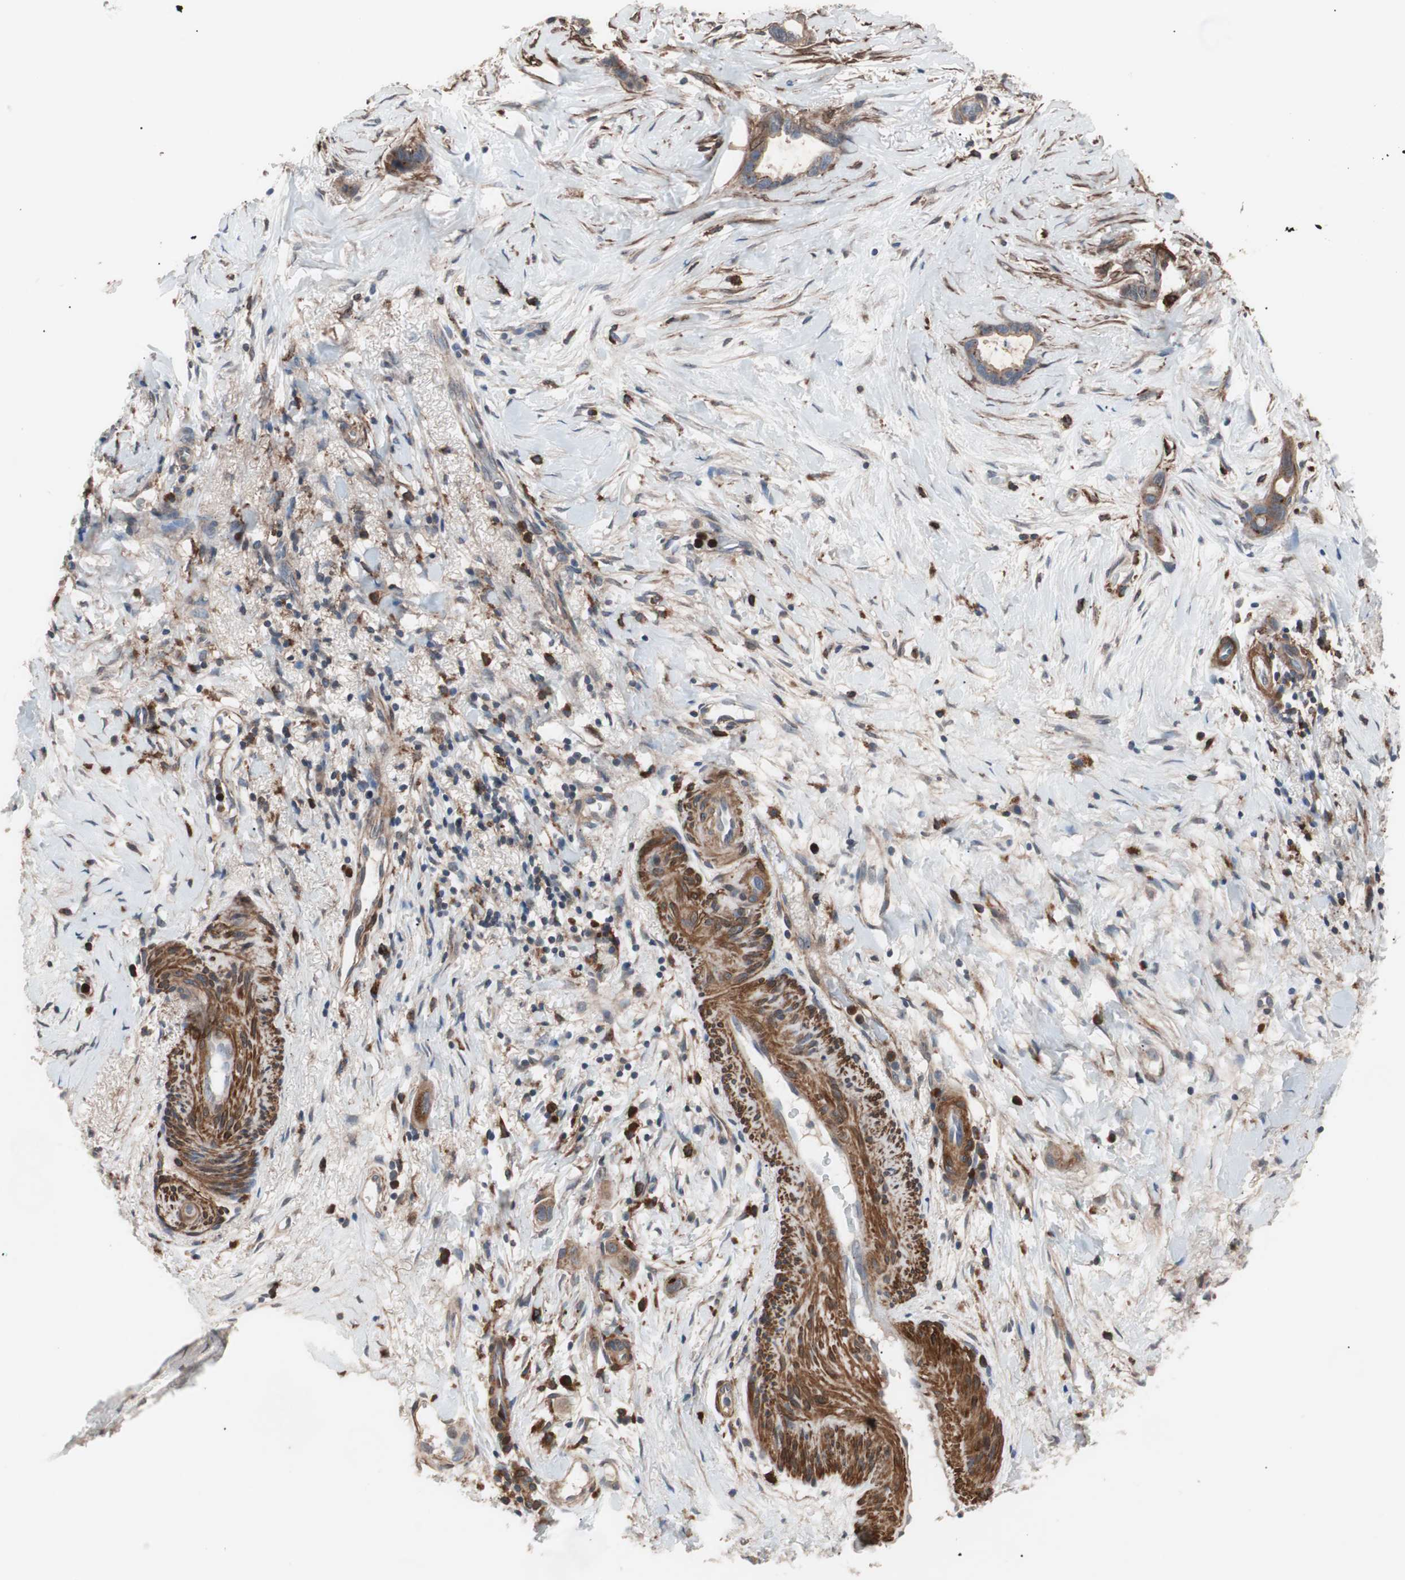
{"staining": {"intensity": "weak", "quantity": ">75%", "location": "cytoplasmic/membranous"}, "tissue": "liver cancer", "cell_type": "Tumor cells", "image_type": "cancer", "snomed": [{"axis": "morphology", "description": "Cholangiocarcinoma"}, {"axis": "topography", "description": "Liver"}], "caption": "An immunohistochemistry micrograph of tumor tissue is shown. Protein staining in brown labels weak cytoplasmic/membranous positivity in liver cancer (cholangiocarcinoma) within tumor cells. (Brightfield microscopy of DAB IHC at high magnification).", "gene": "LITAF", "patient": {"sex": "female", "age": 65}}